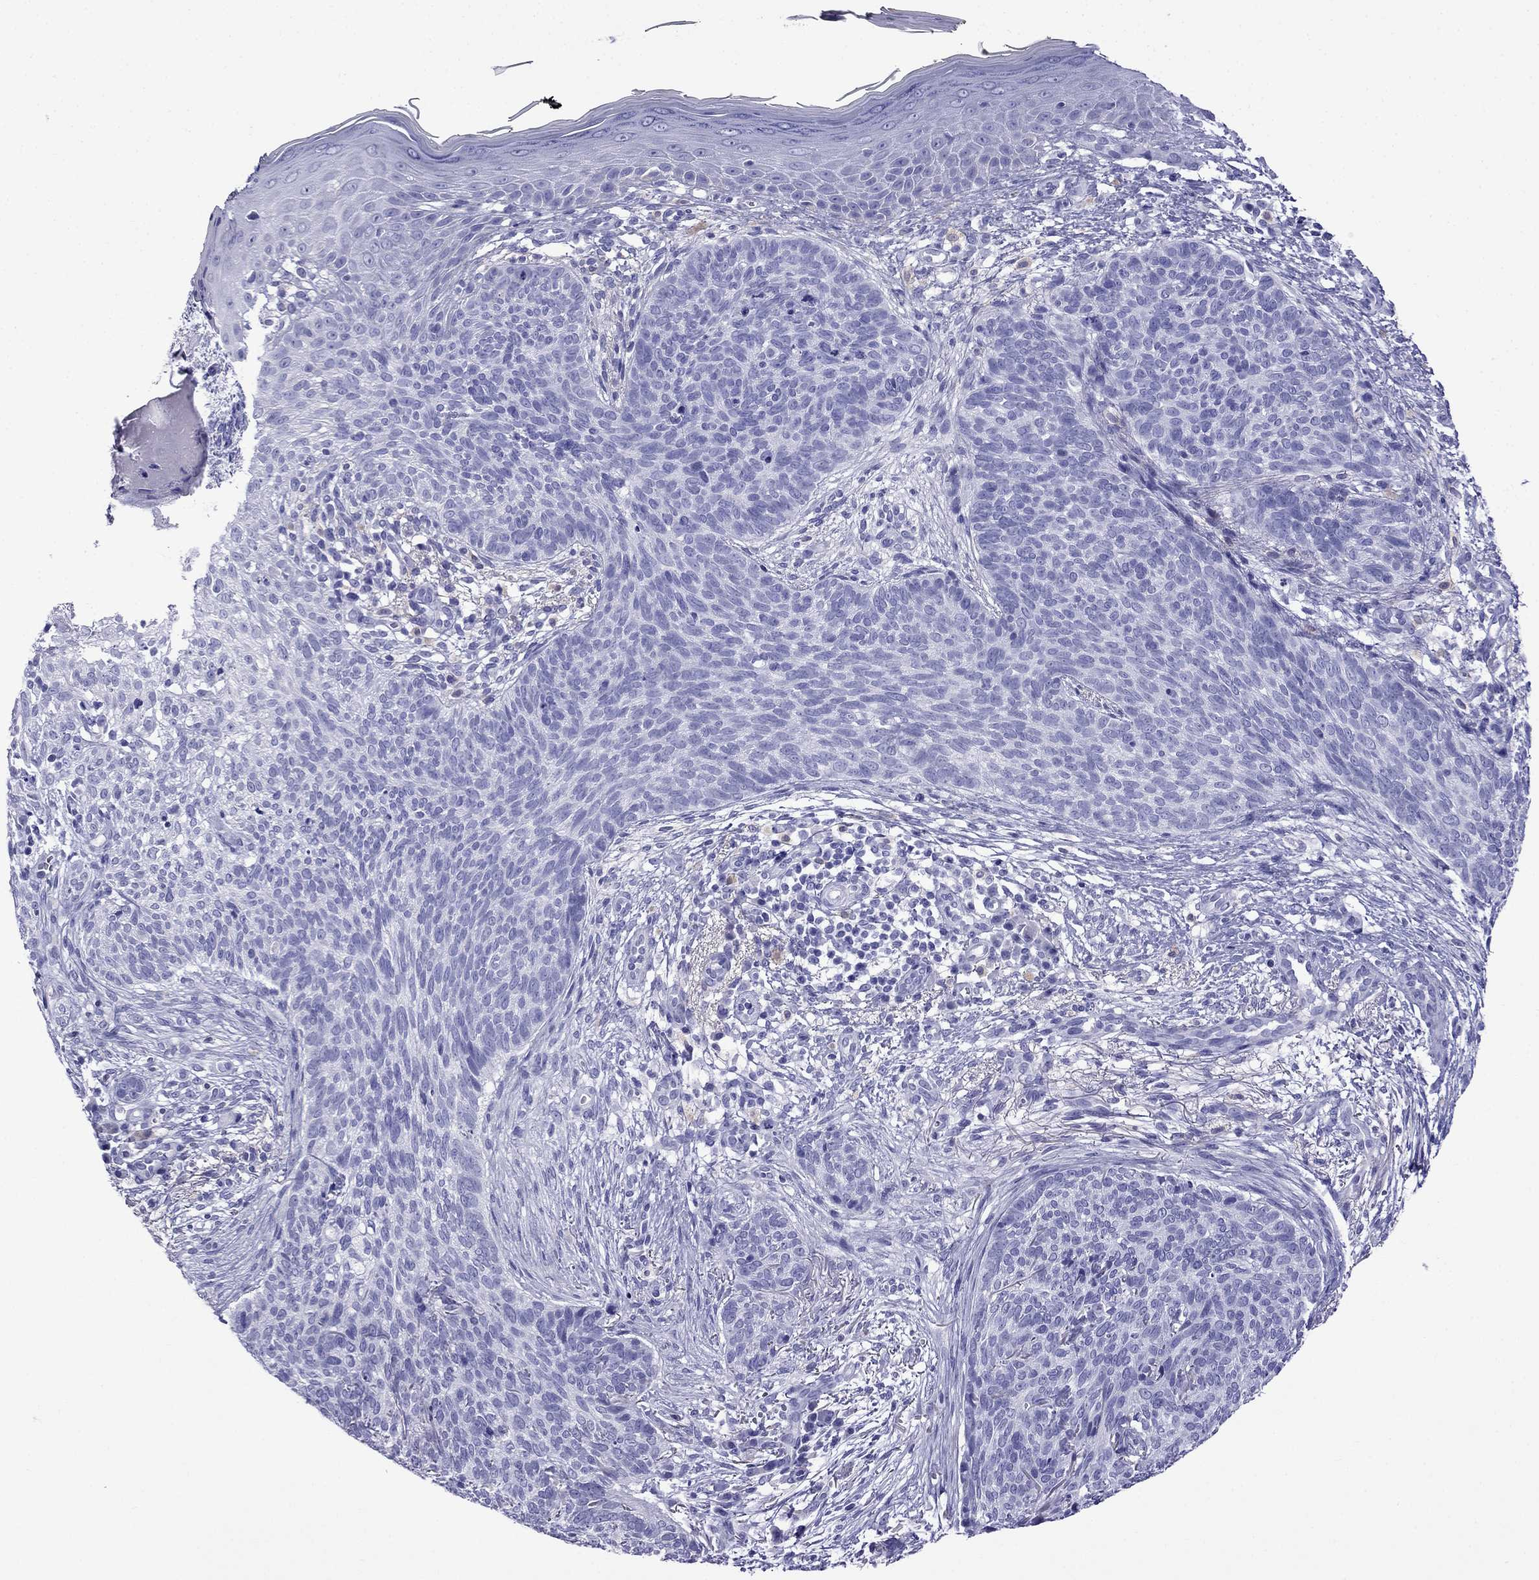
{"staining": {"intensity": "negative", "quantity": "none", "location": "none"}, "tissue": "skin cancer", "cell_type": "Tumor cells", "image_type": "cancer", "snomed": [{"axis": "morphology", "description": "Basal cell carcinoma"}, {"axis": "topography", "description": "Skin"}], "caption": "An image of skin basal cell carcinoma stained for a protein displays no brown staining in tumor cells.", "gene": "ARR3", "patient": {"sex": "male", "age": 64}}